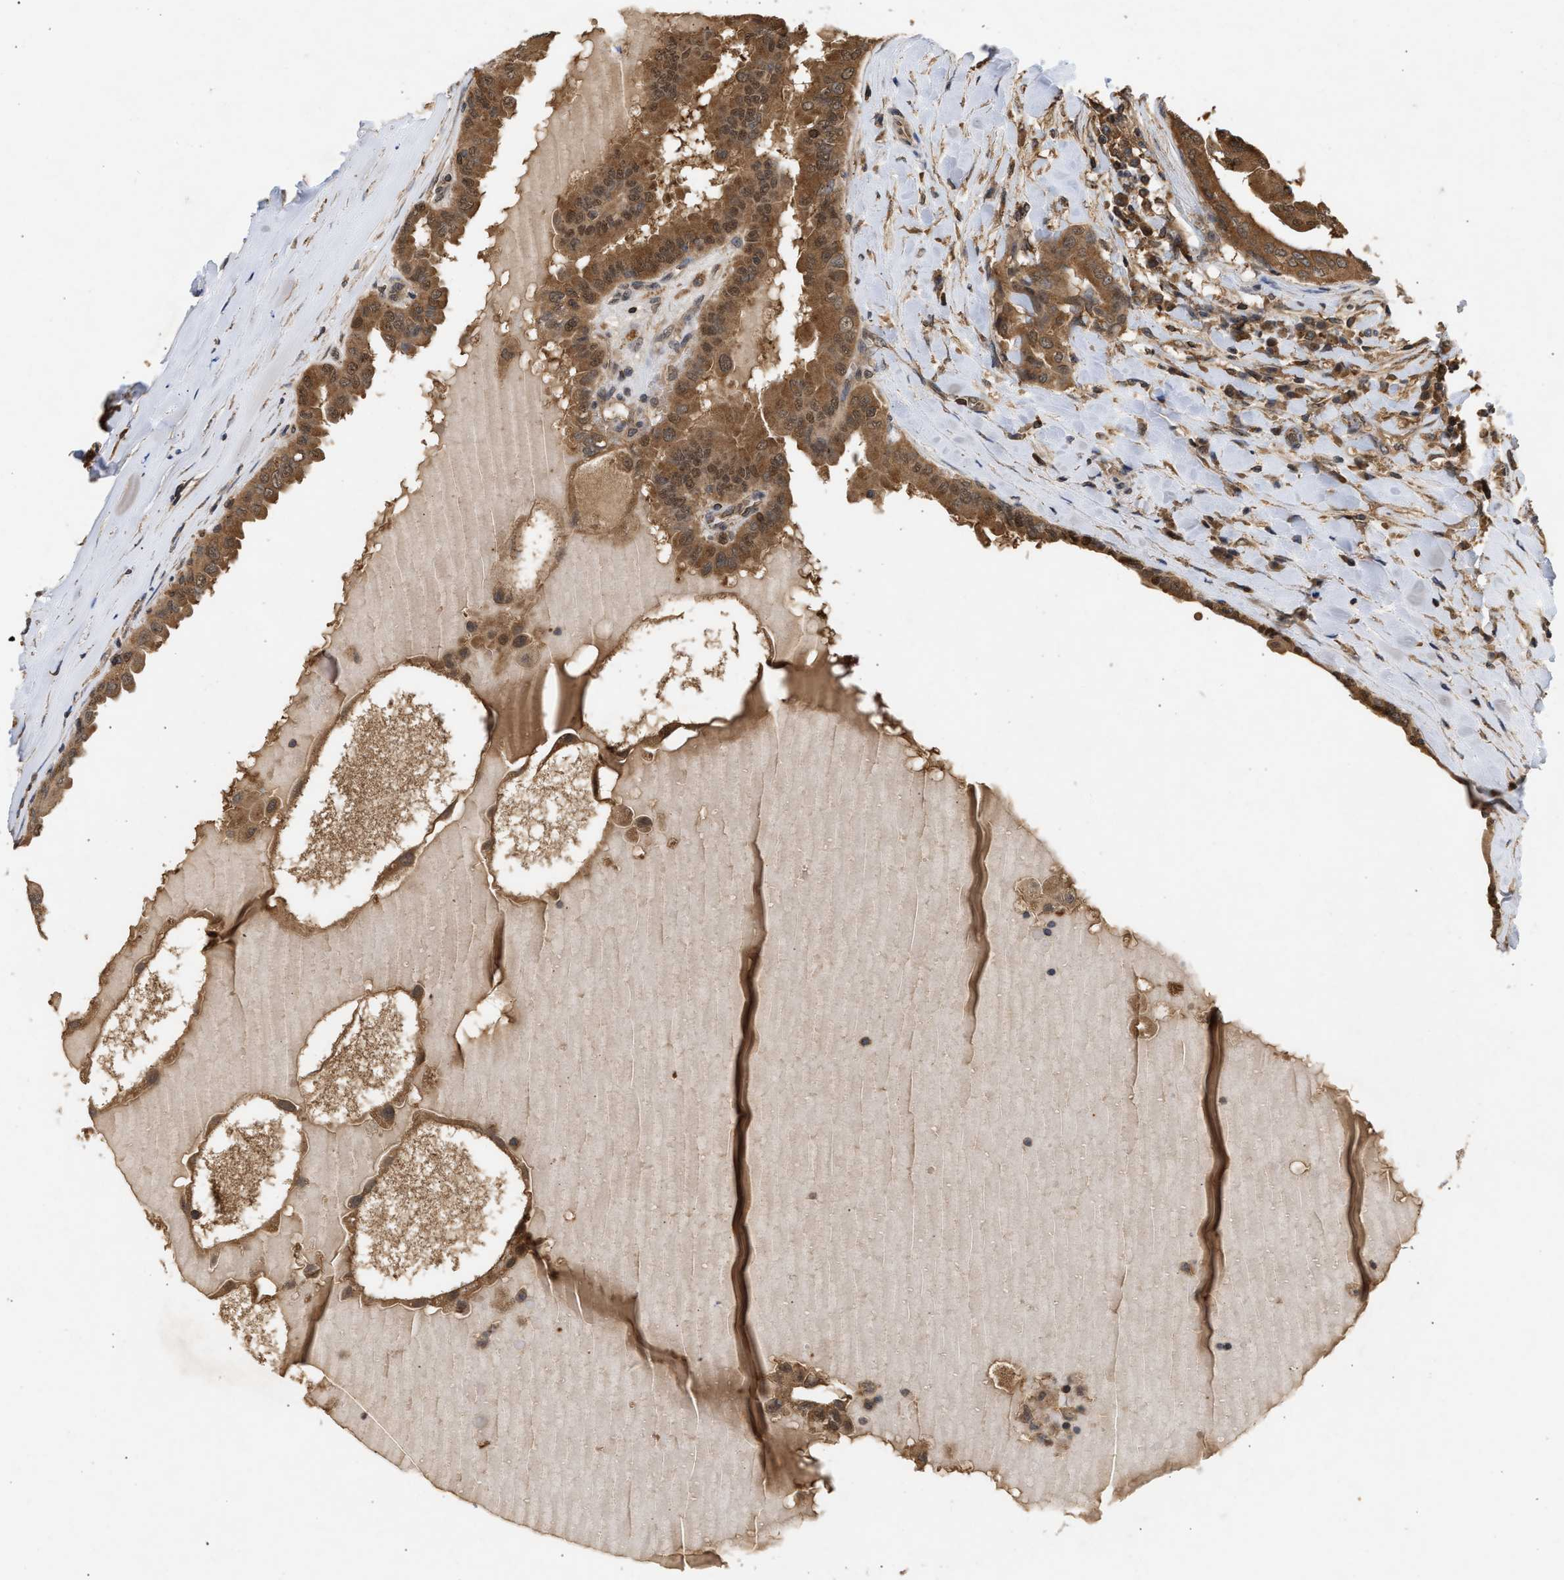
{"staining": {"intensity": "strong", "quantity": ">75%", "location": "cytoplasmic/membranous,nuclear"}, "tissue": "thyroid cancer", "cell_type": "Tumor cells", "image_type": "cancer", "snomed": [{"axis": "morphology", "description": "Papillary adenocarcinoma, NOS"}, {"axis": "topography", "description": "Thyroid gland"}], "caption": "A brown stain labels strong cytoplasmic/membranous and nuclear positivity of a protein in human thyroid papillary adenocarcinoma tumor cells. Immunohistochemistry stains the protein in brown and the nuclei are stained blue.", "gene": "FITM1", "patient": {"sex": "male", "age": 33}}